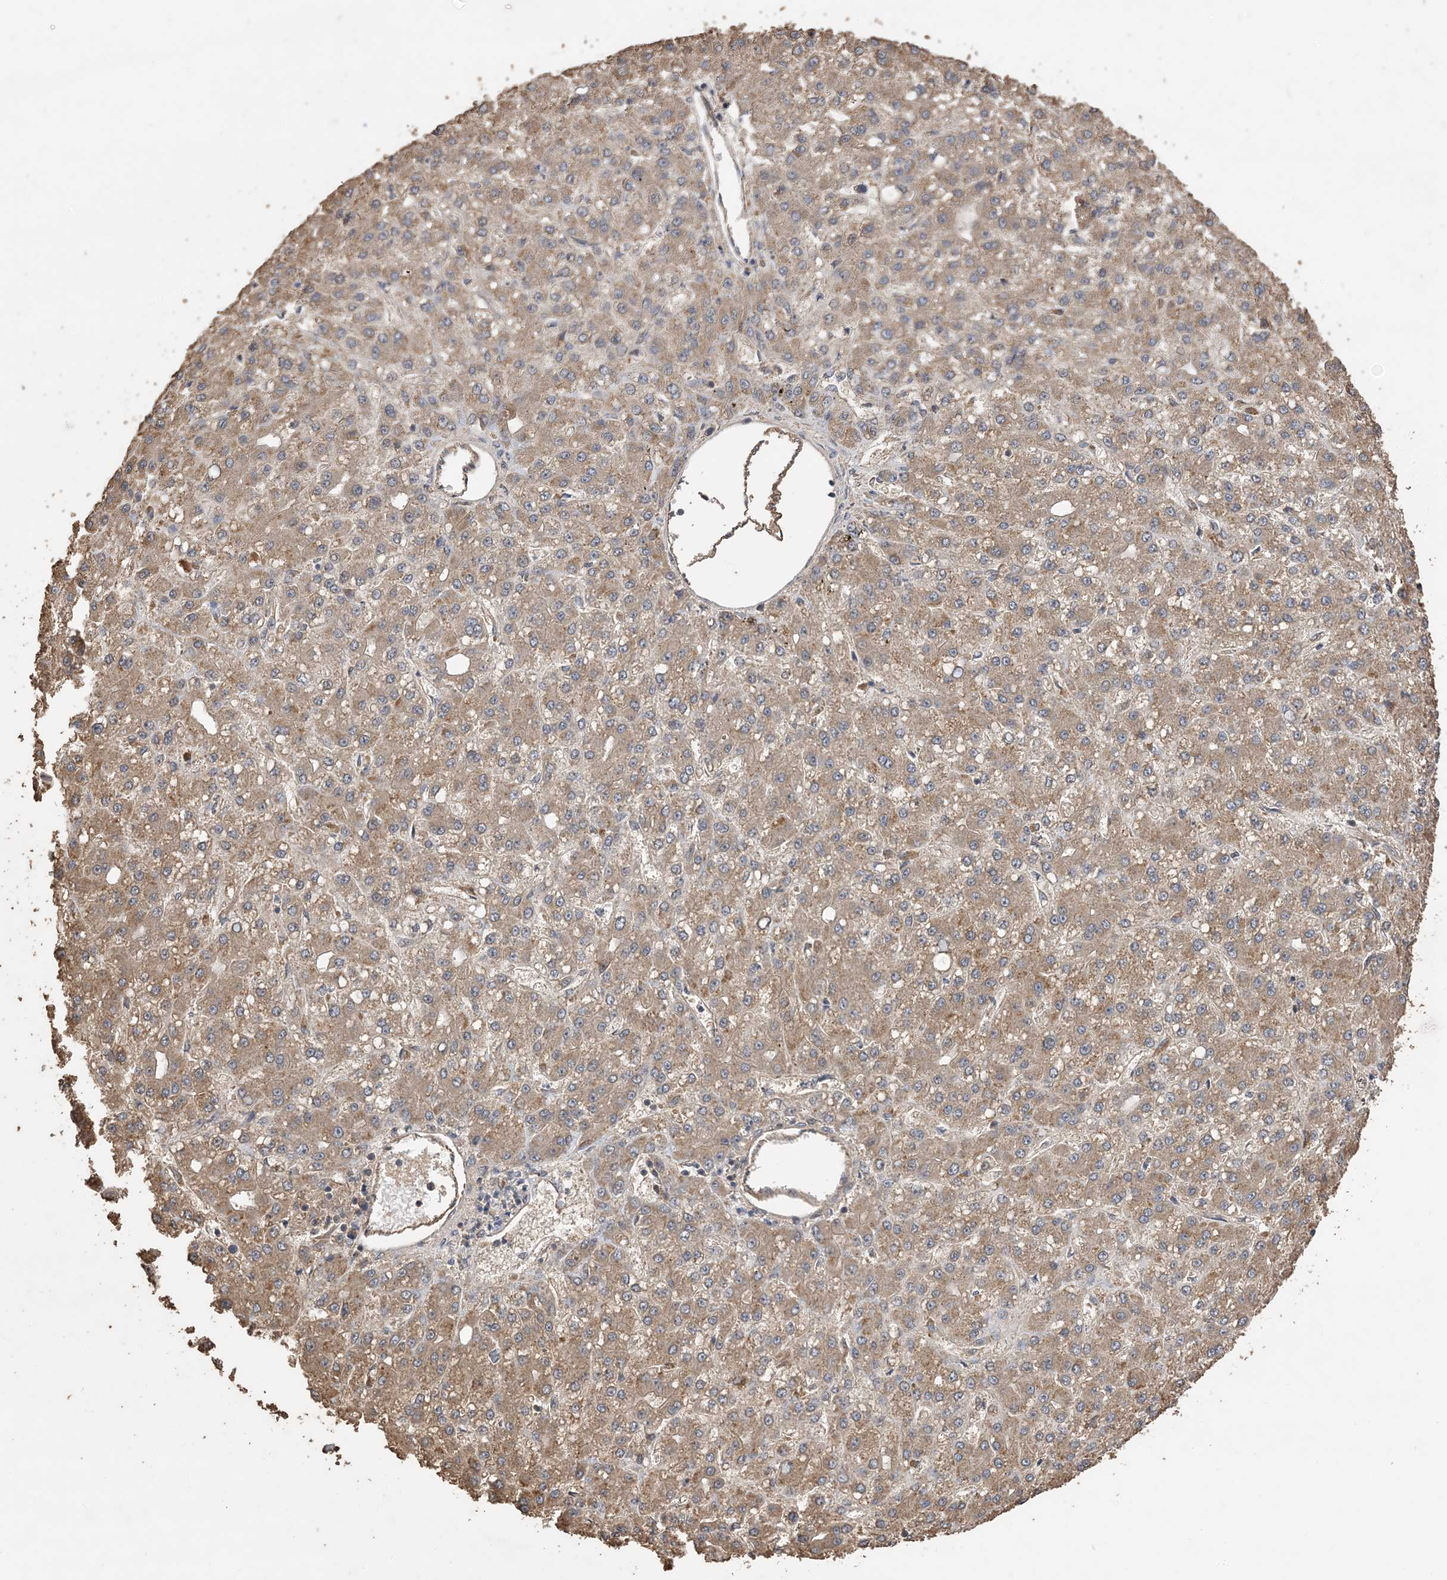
{"staining": {"intensity": "moderate", "quantity": ">75%", "location": "cytoplasmic/membranous"}, "tissue": "liver cancer", "cell_type": "Tumor cells", "image_type": "cancer", "snomed": [{"axis": "morphology", "description": "Carcinoma, Hepatocellular, NOS"}, {"axis": "topography", "description": "Liver"}], "caption": "Immunohistochemical staining of hepatocellular carcinoma (liver) exhibits moderate cytoplasmic/membranous protein positivity in about >75% of tumor cells. The staining was performed using DAB (3,3'-diaminobenzidine), with brown indicating positive protein expression. Nuclei are stained blue with hematoxylin.", "gene": "ZKSCAN5", "patient": {"sex": "male", "age": 67}}